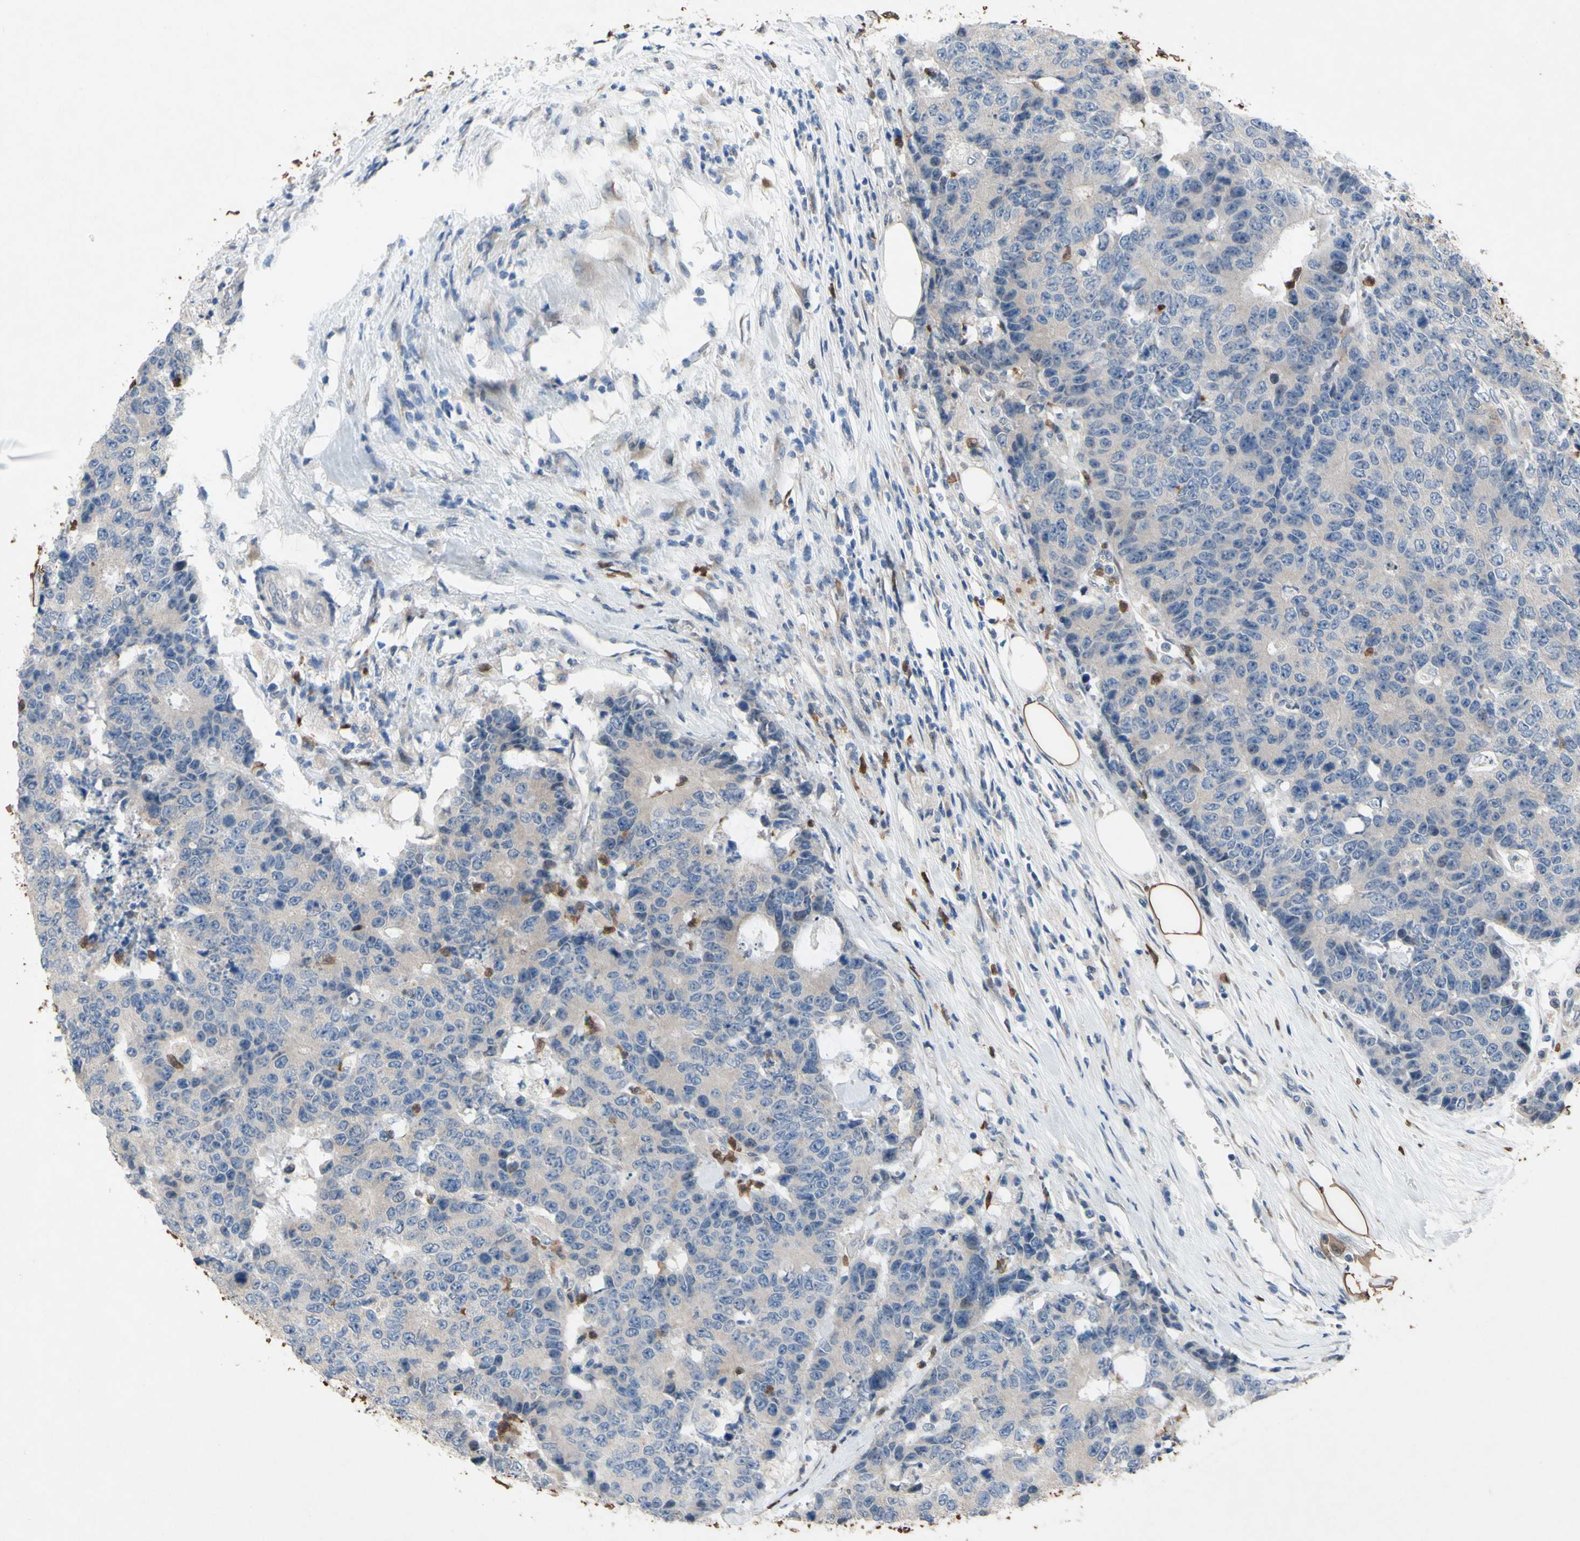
{"staining": {"intensity": "weak", "quantity": ">75%", "location": "cytoplasmic/membranous"}, "tissue": "colorectal cancer", "cell_type": "Tumor cells", "image_type": "cancer", "snomed": [{"axis": "morphology", "description": "Adenocarcinoma, NOS"}, {"axis": "topography", "description": "Colon"}], "caption": "Immunohistochemistry (IHC) (DAB) staining of colorectal cancer reveals weak cytoplasmic/membranous protein positivity in about >75% of tumor cells.", "gene": "GRAMD2B", "patient": {"sex": "female", "age": 86}}